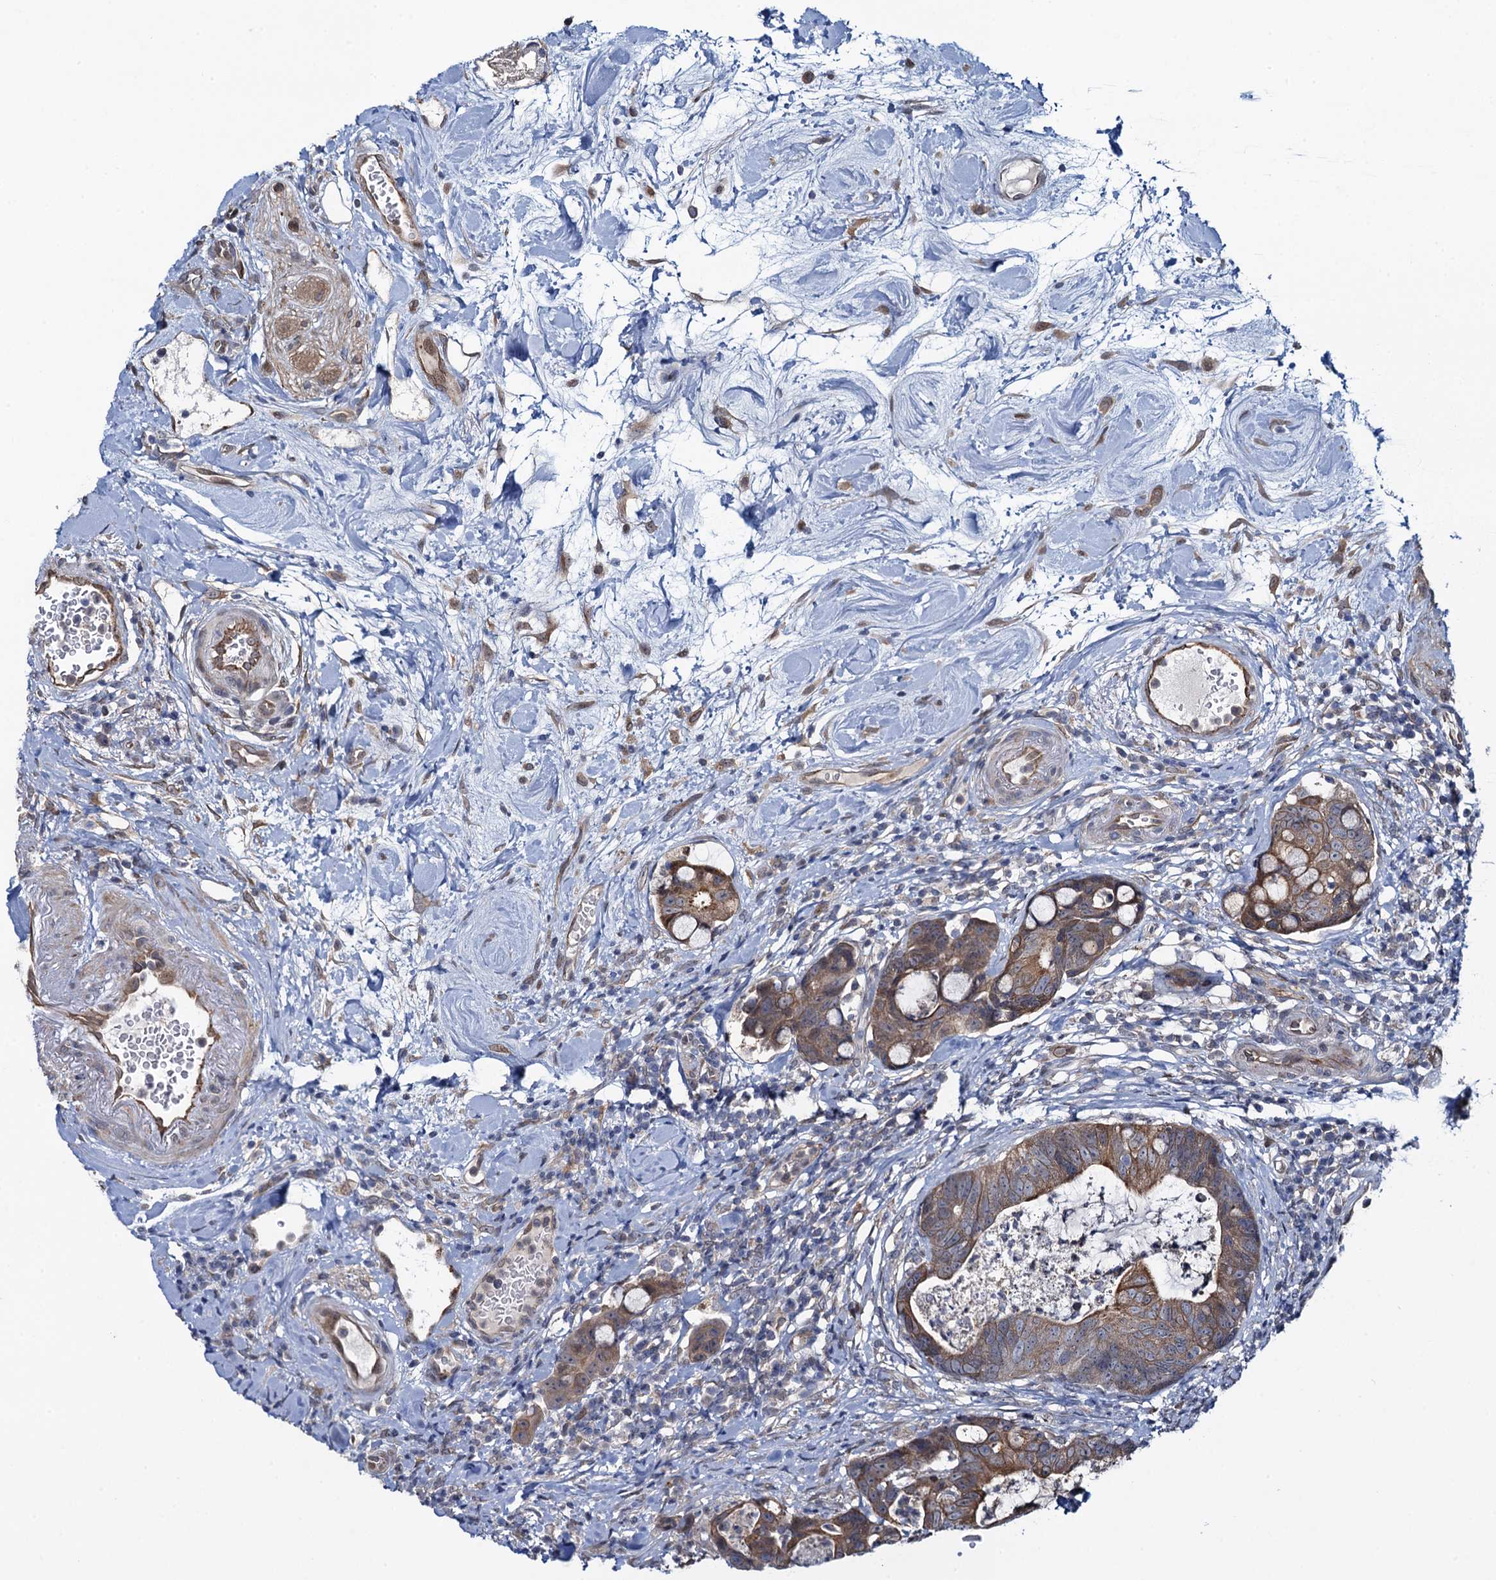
{"staining": {"intensity": "moderate", "quantity": ">75%", "location": "cytoplasmic/membranous"}, "tissue": "colorectal cancer", "cell_type": "Tumor cells", "image_type": "cancer", "snomed": [{"axis": "morphology", "description": "Adenocarcinoma, NOS"}, {"axis": "topography", "description": "Colon"}], "caption": "A brown stain shows moderate cytoplasmic/membranous positivity of a protein in colorectal cancer tumor cells.", "gene": "EVX2", "patient": {"sex": "female", "age": 82}}